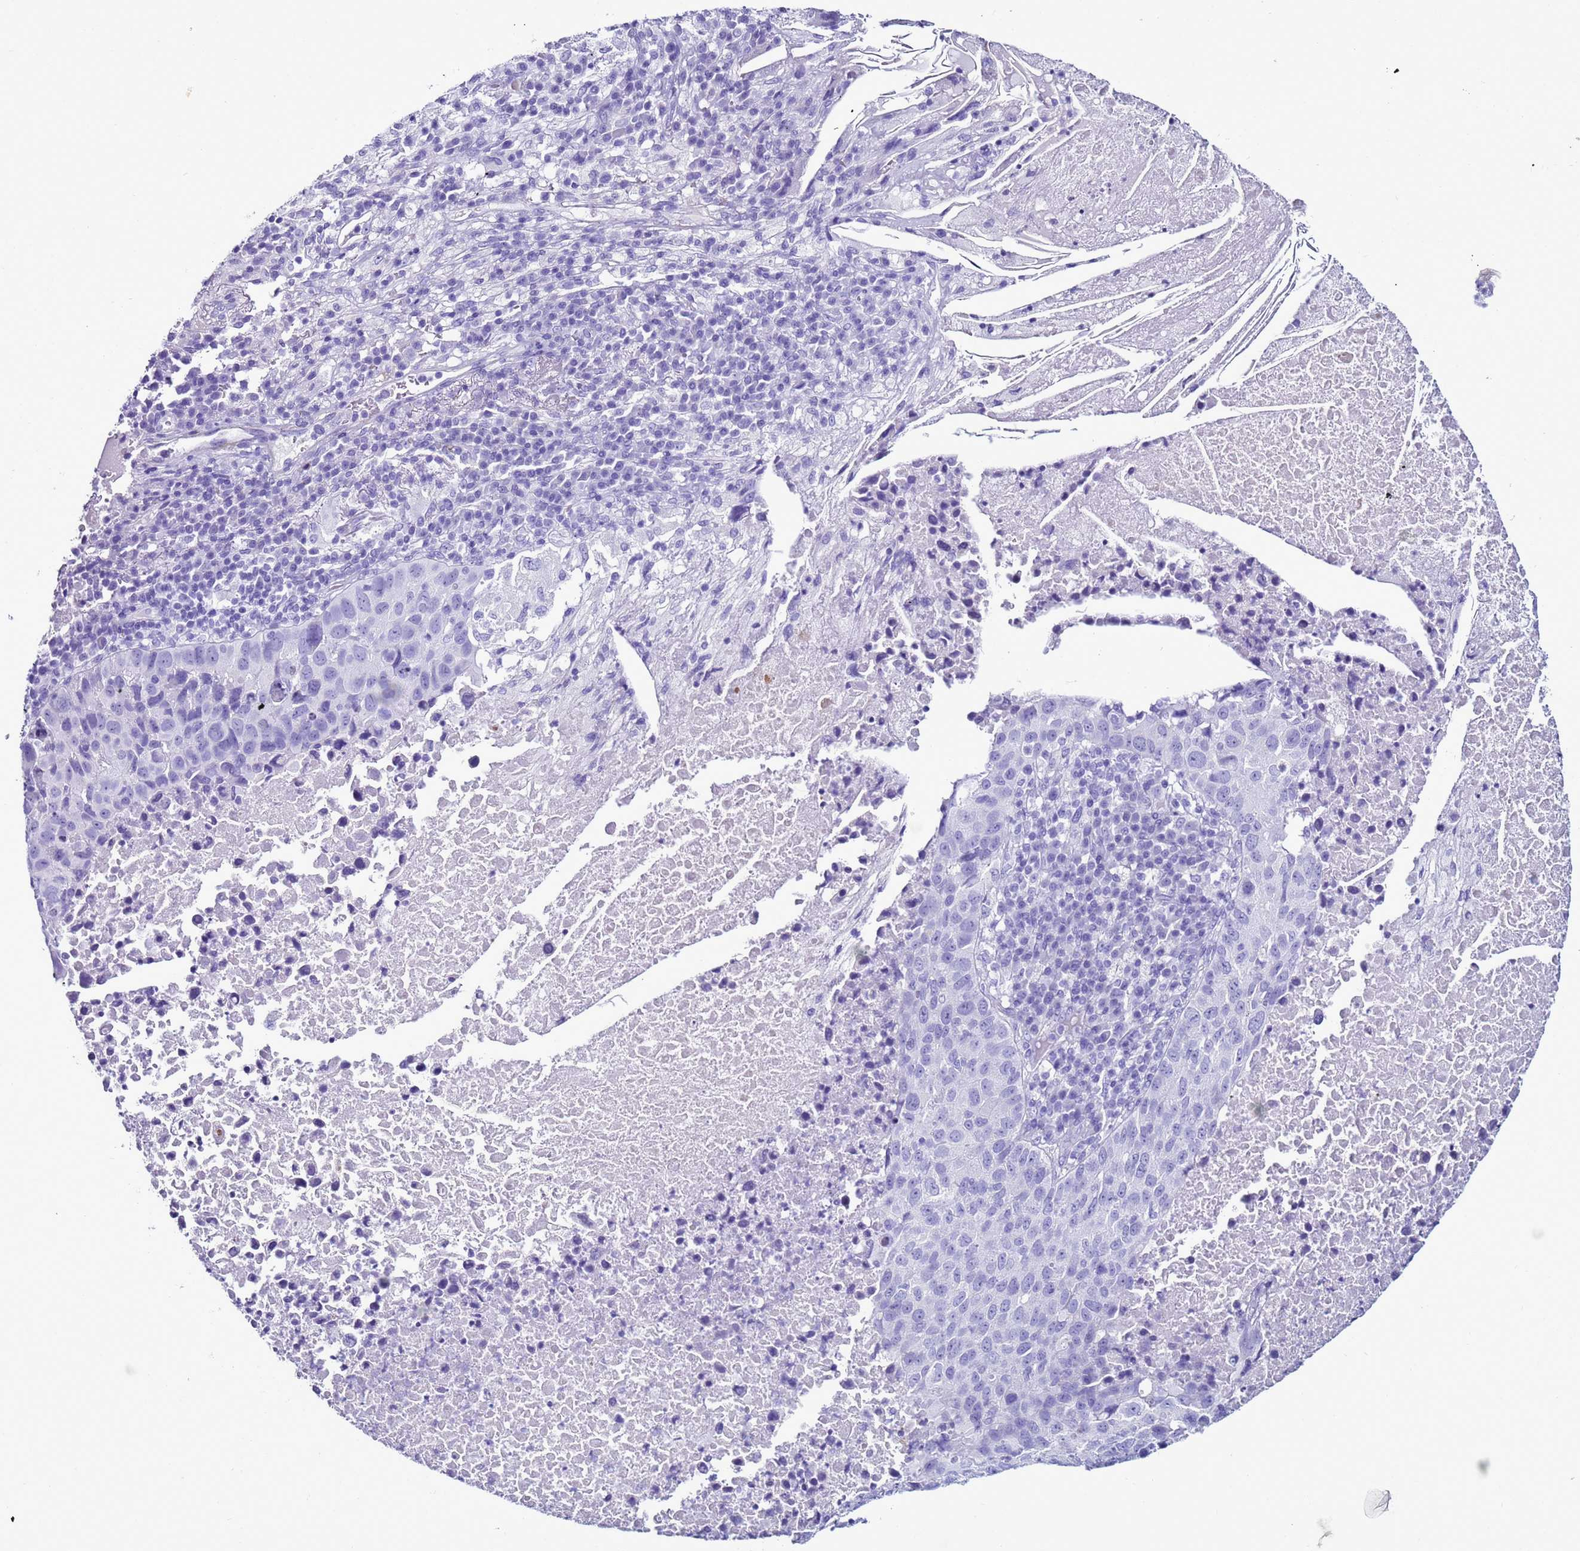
{"staining": {"intensity": "negative", "quantity": "none", "location": "none"}, "tissue": "lung cancer", "cell_type": "Tumor cells", "image_type": "cancer", "snomed": [{"axis": "morphology", "description": "Squamous cell carcinoma, NOS"}, {"axis": "topography", "description": "Lung"}], "caption": "Immunohistochemical staining of lung cancer (squamous cell carcinoma) displays no significant staining in tumor cells.", "gene": "LCMT1", "patient": {"sex": "male", "age": 73}}